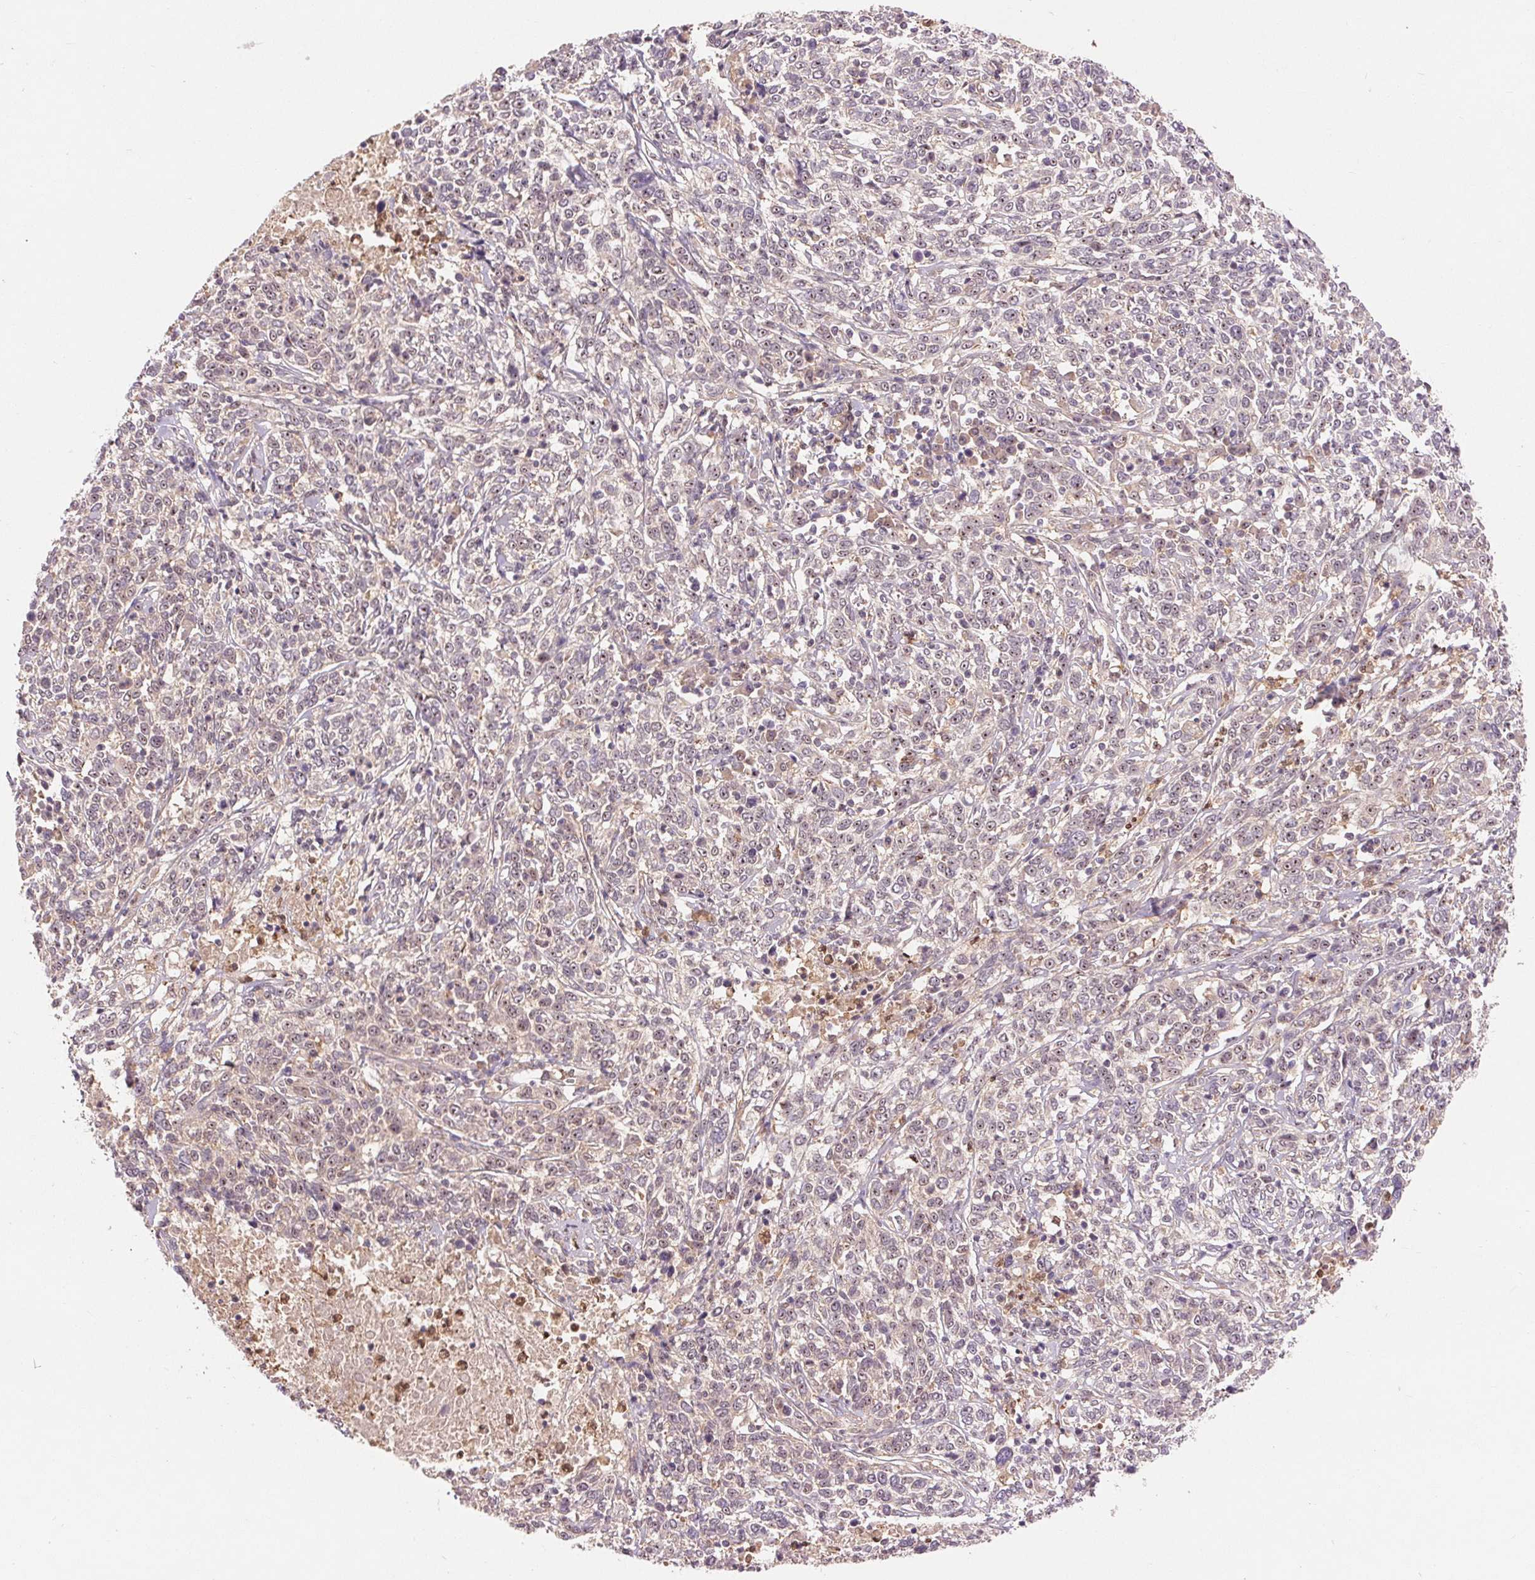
{"staining": {"intensity": "weak", "quantity": "<25%", "location": "cytoplasmic/membranous,nuclear"}, "tissue": "cervical cancer", "cell_type": "Tumor cells", "image_type": "cancer", "snomed": [{"axis": "morphology", "description": "Squamous cell carcinoma, NOS"}, {"axis": "topography", "description": "Cervix"}], "caption": "This is a histopathology image of immunohistochemistry staining of cervical cancer (squamous cell carcinoma), which shows no expression in tumor cells.", "gene": "RANBP3L", "patient": {"sex": "female", "age": 46}}